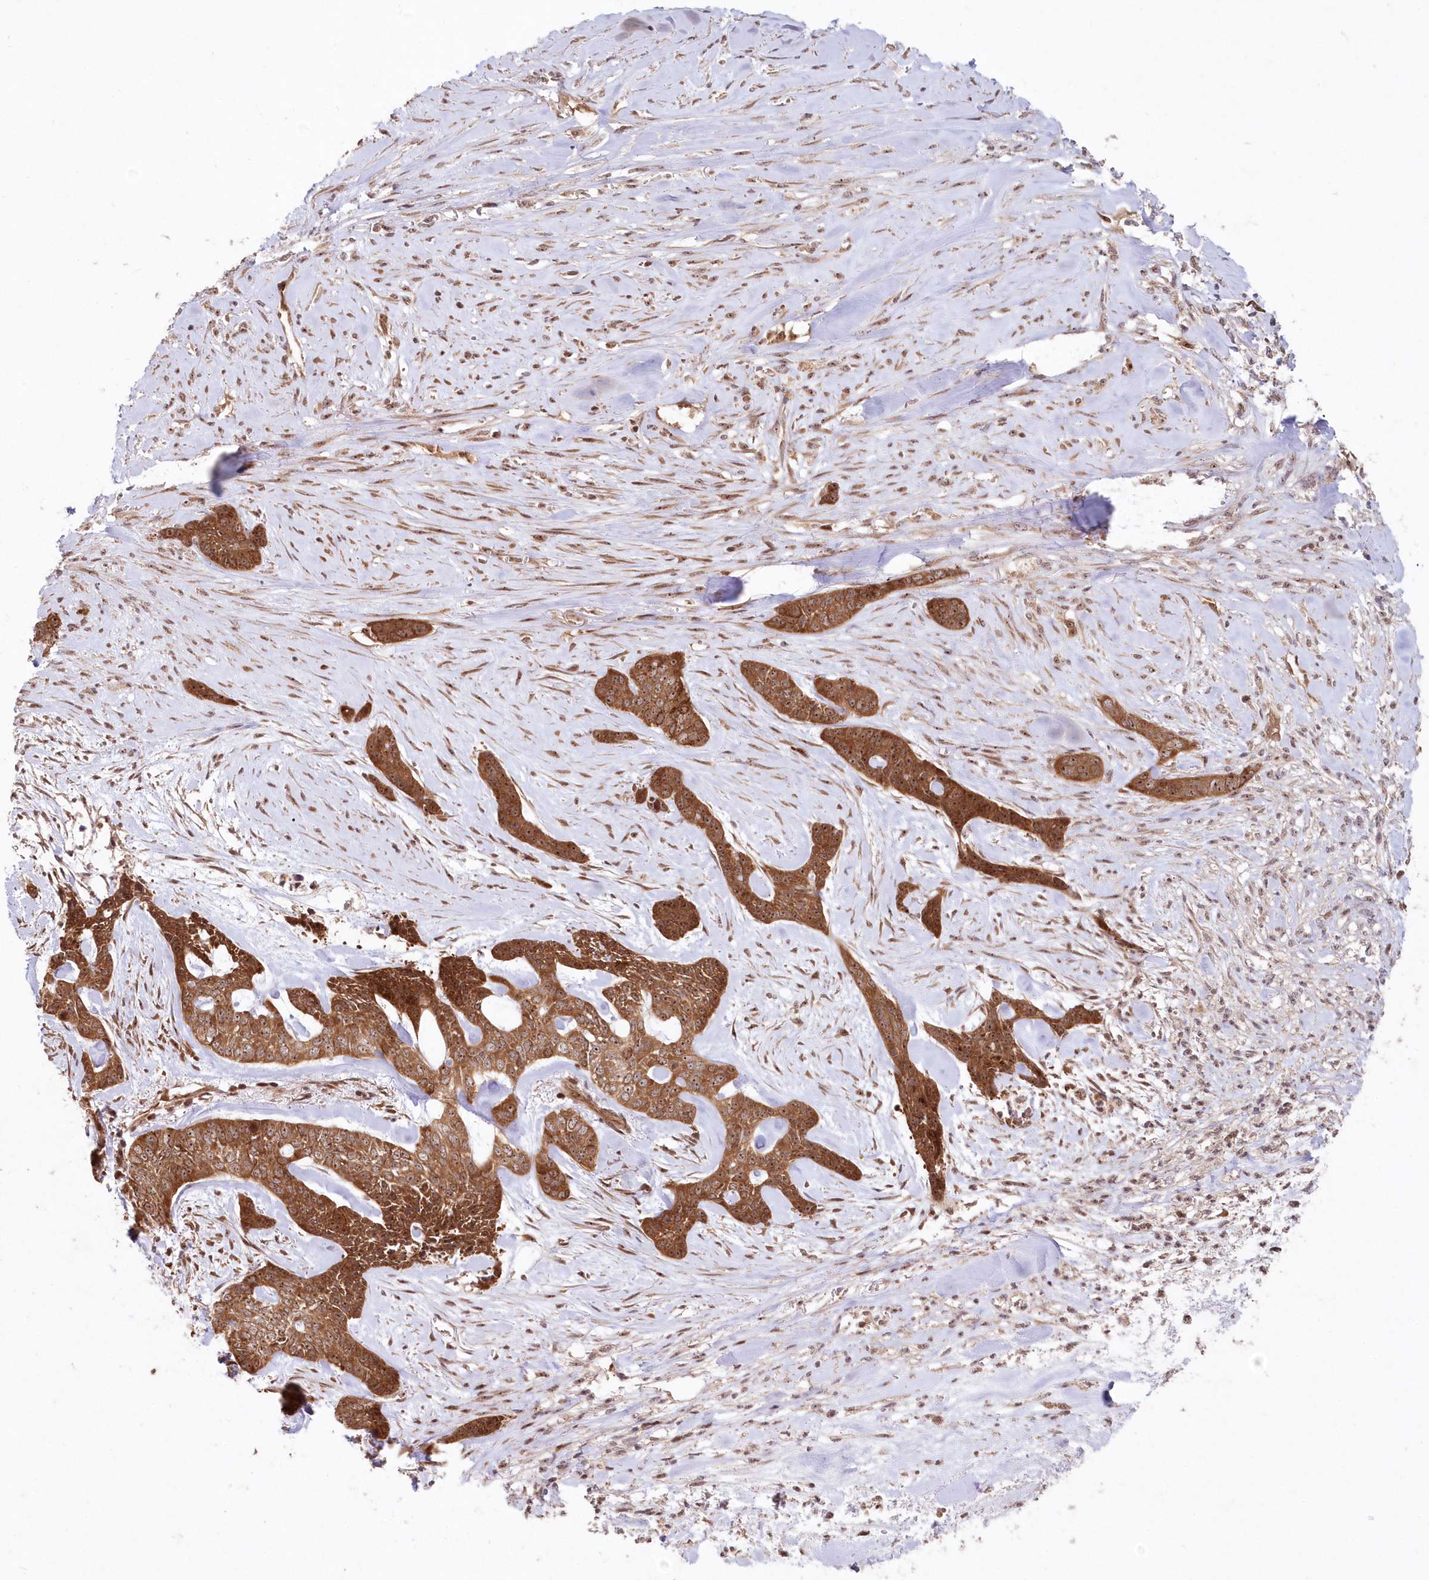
{"staining": {"intensity": "strong", "quantity": ">75%", "location": "cytoplasmic/membranous,nuclear"}, "tissue": "skin cancer", "cell_type": "Tumor cells", "image_type": "cancer", "snomed": [{"axis": "morphology", "description": "Basal cell carcinoma"}, {"axis": "topography", "description": "Skin"}], "caption": "Brown immunohistochemical staining in skin cancer (basal cell carcinoma) displays strong cytoplasmic/membranous and nuclear positivity in approximately >75% of tumor cells.", "gene": "SERINC1", "patient": {"sex": "female", "age": 64}}